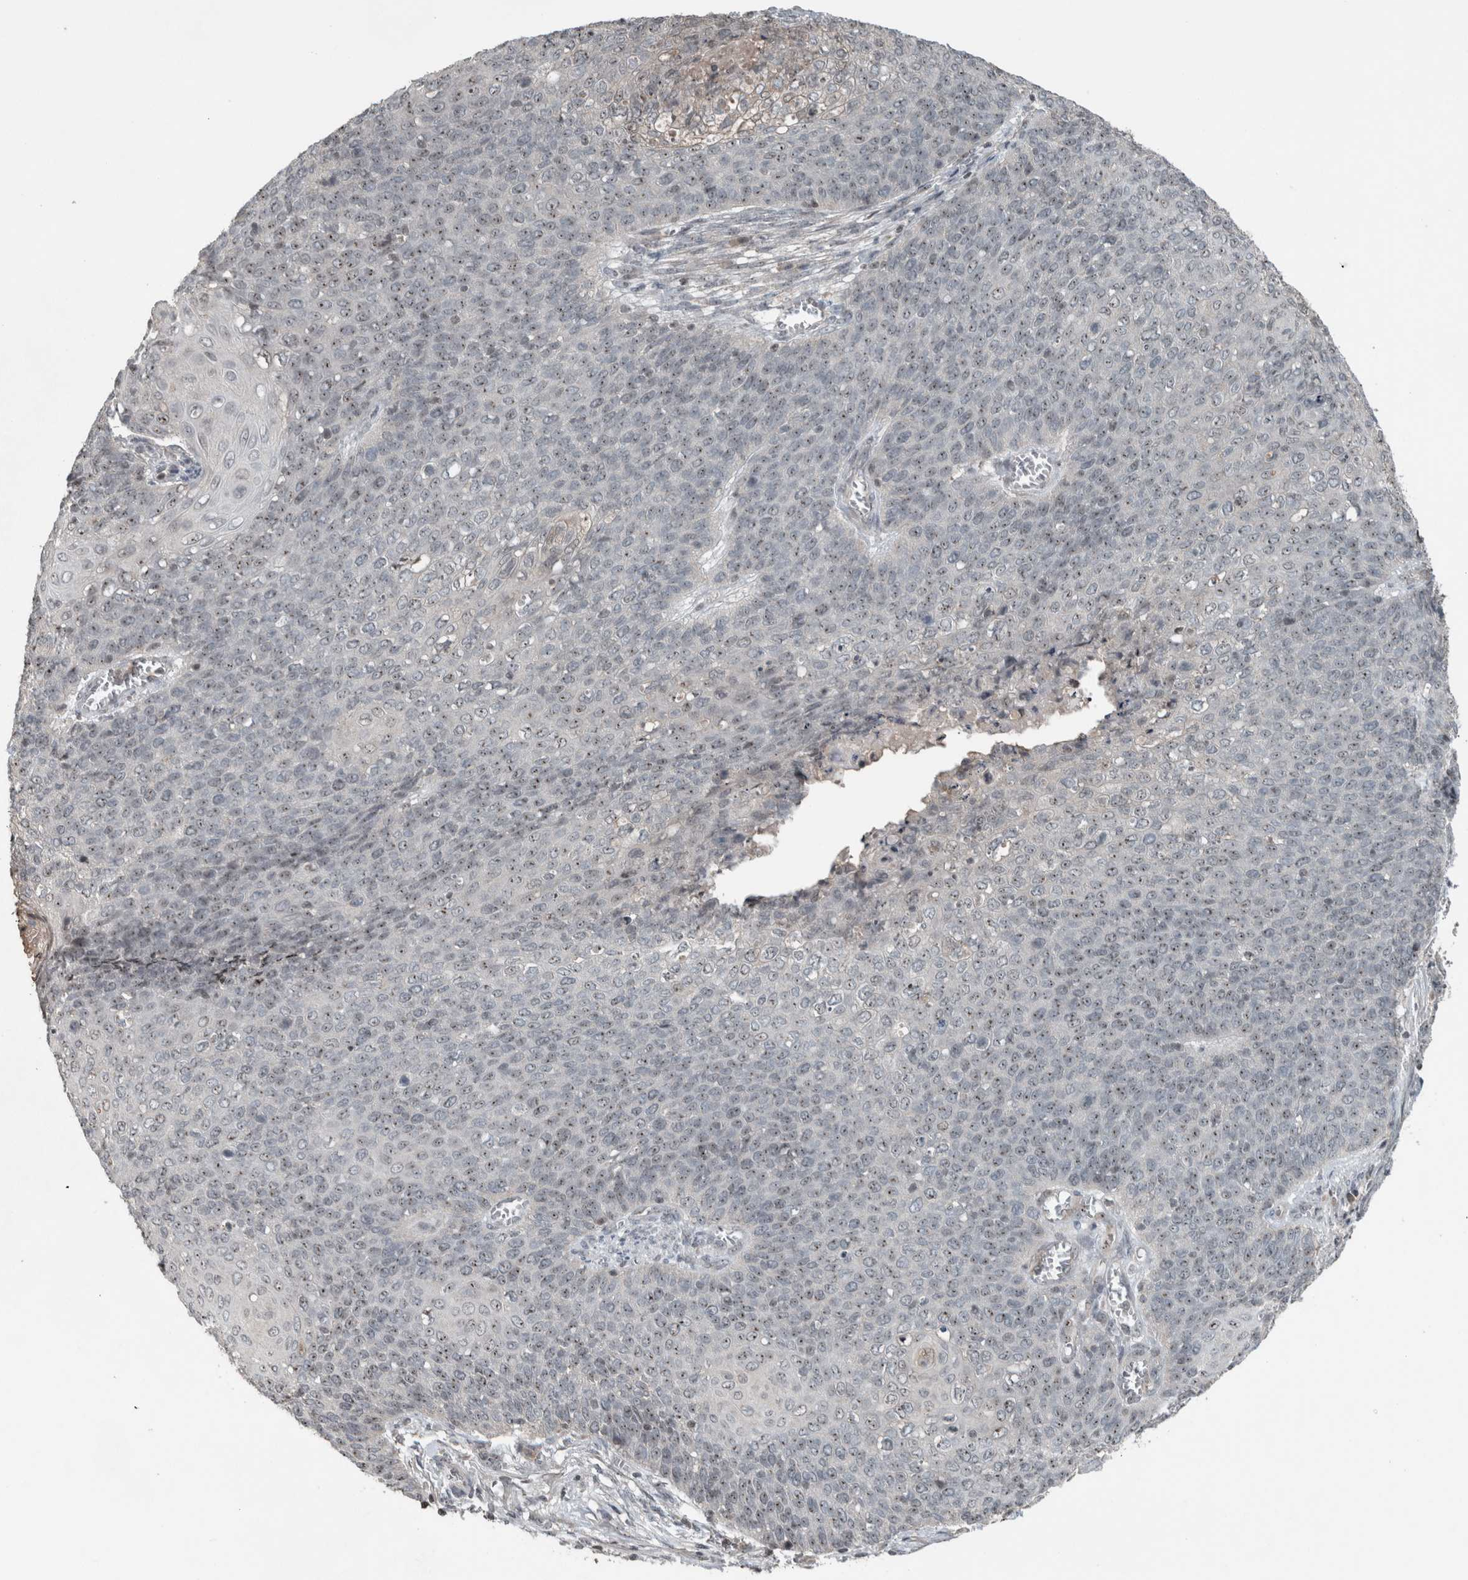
{"staining": {"intensity": "weak", "quantity": ">75%", "location": "nuclear"}, "tissue": "cervical cancer", "cell_type": "Tumor cells", "image_type": "cancer", "snomed": [{"axis": "morphology", "description": "Squamous cell carcinoma, NOS"}, {"axis": "topography", "description": "Cervix"}], "caption": "High-power microscopy captured an IHC micrograph of cervical cancer (squamous cell carcinoma), revealing weak nuclear positivity in about >75% of tumor cells.", "gene": "RPF1", "patient": {"sex": "female", "age": 39}}